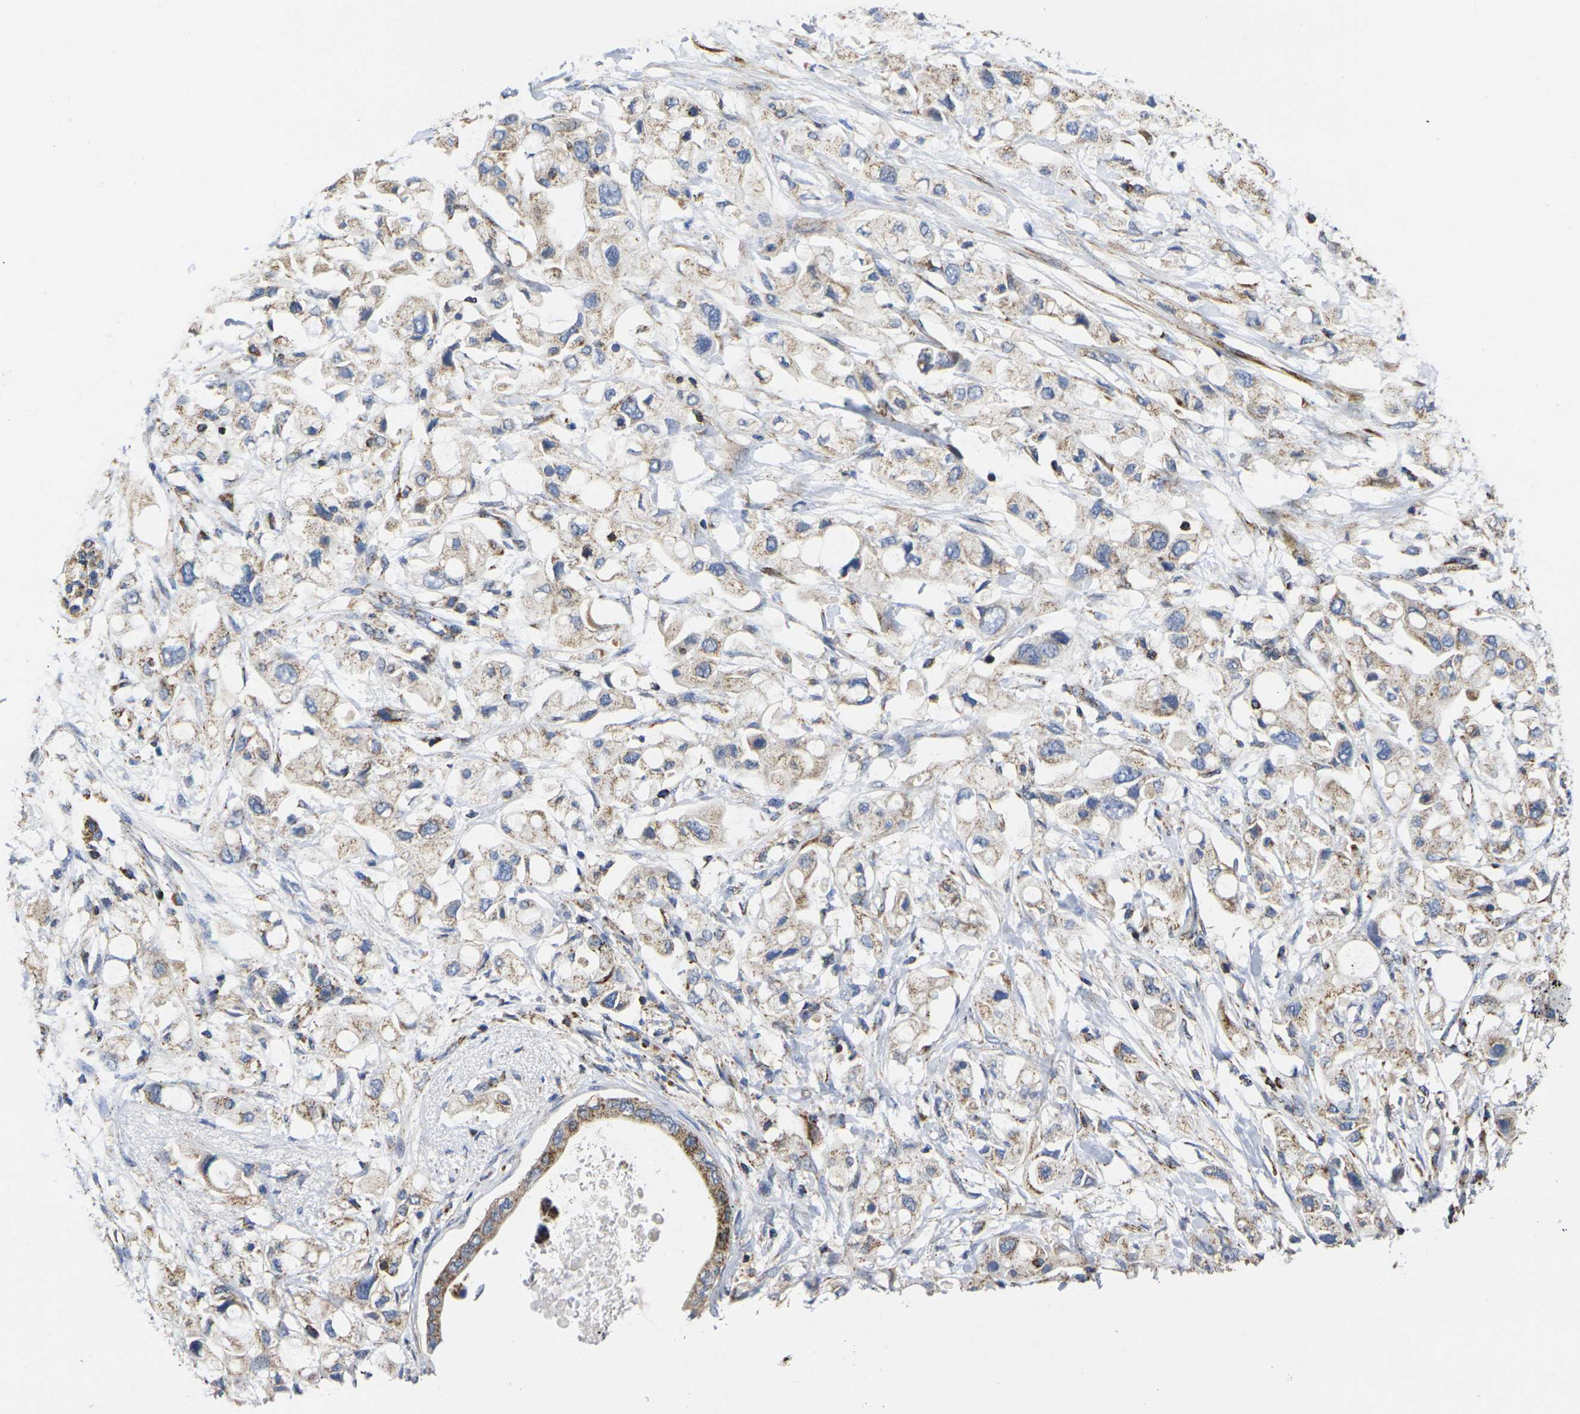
{"staining": {"intensity": "moderate", "quantity": "<25%", "location": "cytoplasmic/membranous"}, "tissue": "pancreatic cancer", "cell_type": "Tumor cells", "image_type": "cancer", "snomed": [{"axis": "morphology", "description": "Adenocarcinoma, NOS"}, {"axis": "topography", "description": "Pancreas"}], "caption": "This photomicrograph reveals pancreatic cancer stained with immunohistochemistry (IHC) to label a protein in brown. The cytoplasmic/membranous of tumor cells show moderate positivity for the protein. Nuclei are counter-stained blue.", "gene": "P2RY11", "patient": {"sex": "female", "age": 56}}